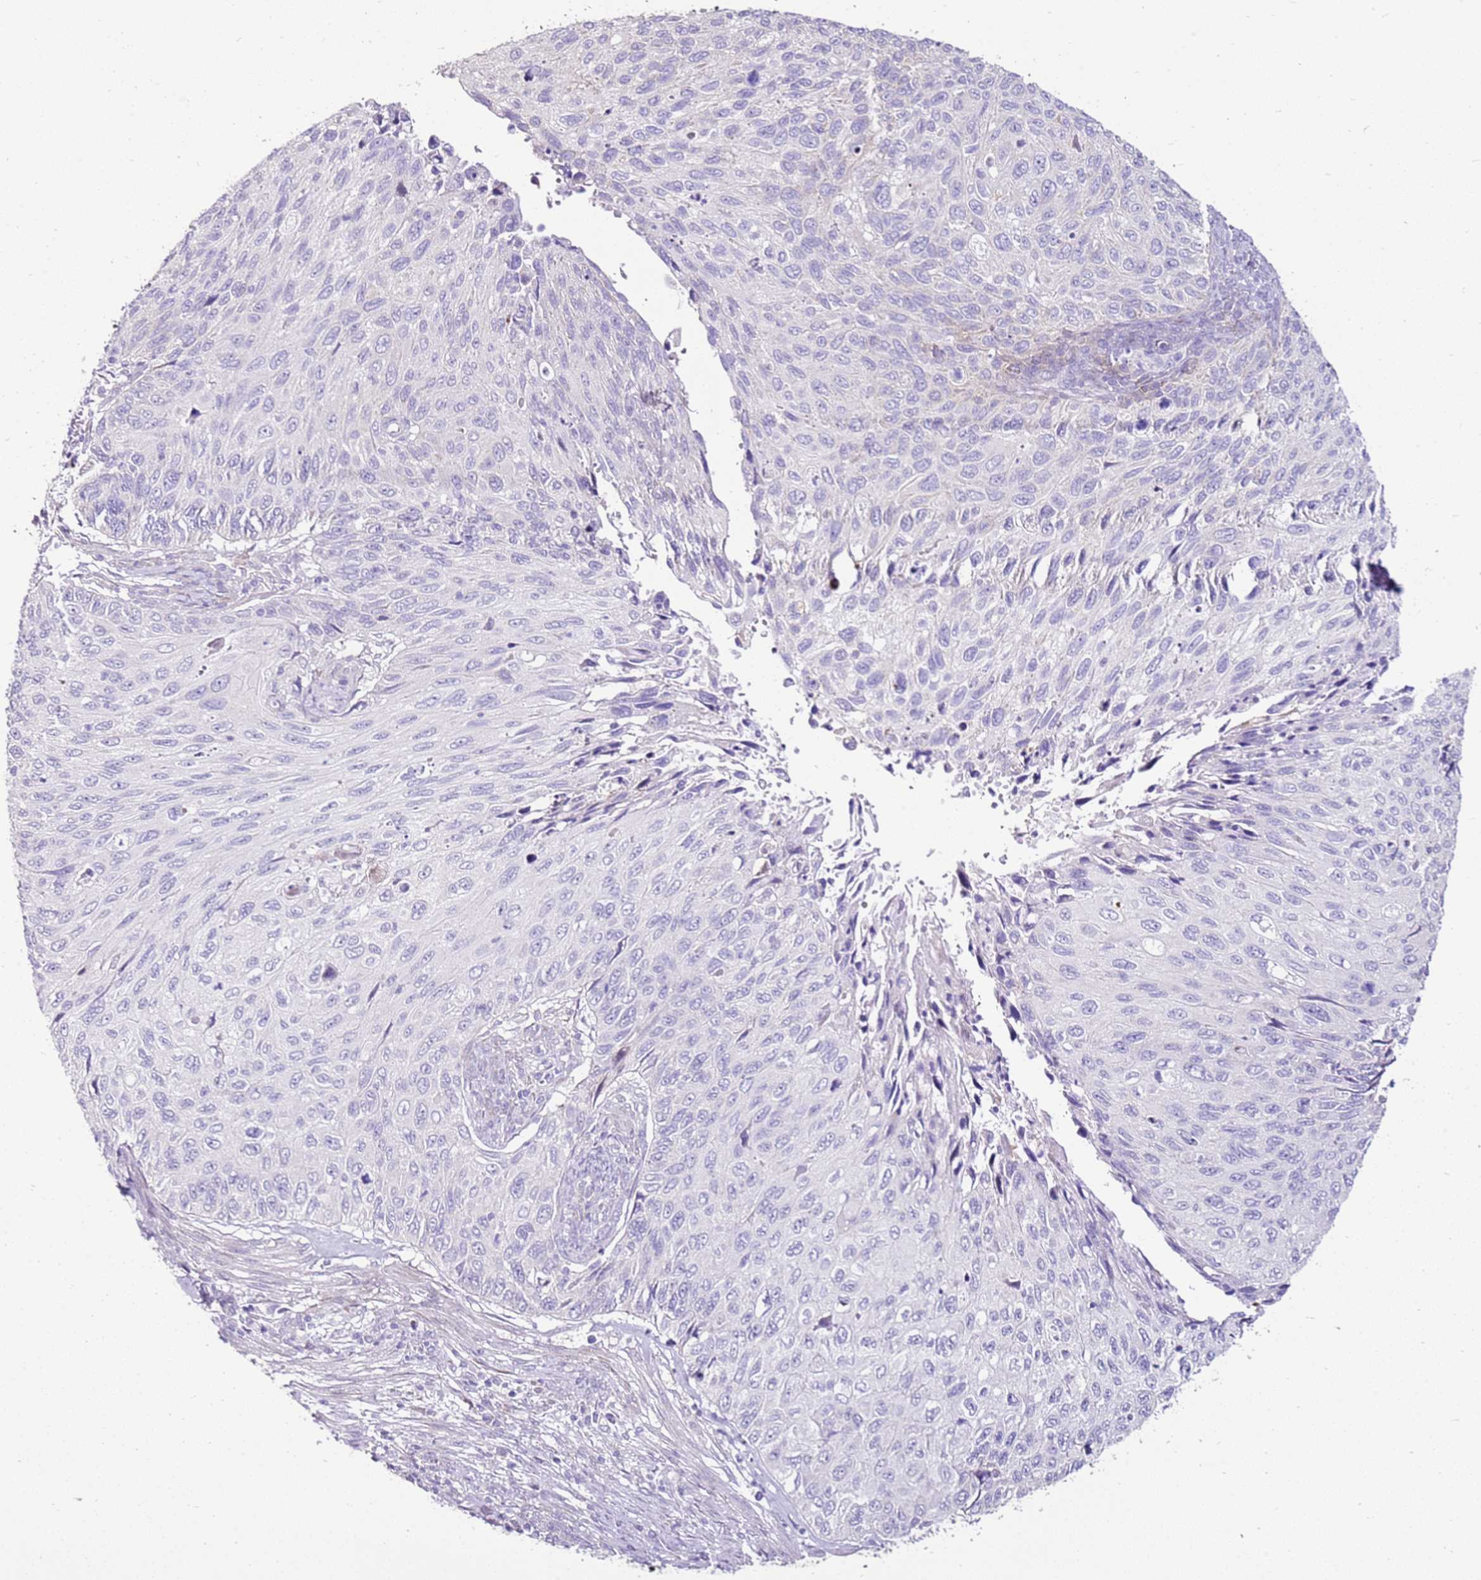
{"staining": {"intensity": "negative", "quantity": "none", "location": "none"}, "tissue": "cervical cancer", "cell_type": "Tumor cells", "image_type": "cancer", "snomed": [{"axis": "morphology", "description": "Squamous cell carcinoma, NOS"}, {"axis": "topography", "description": "Cervix"}], "caption": "Image shows no protein expression in tumor cells of squamous cell carcinoma (cervical) tissue.", "gene": "SLC38A5", "patient": {"sex": "female", "age": 70}}